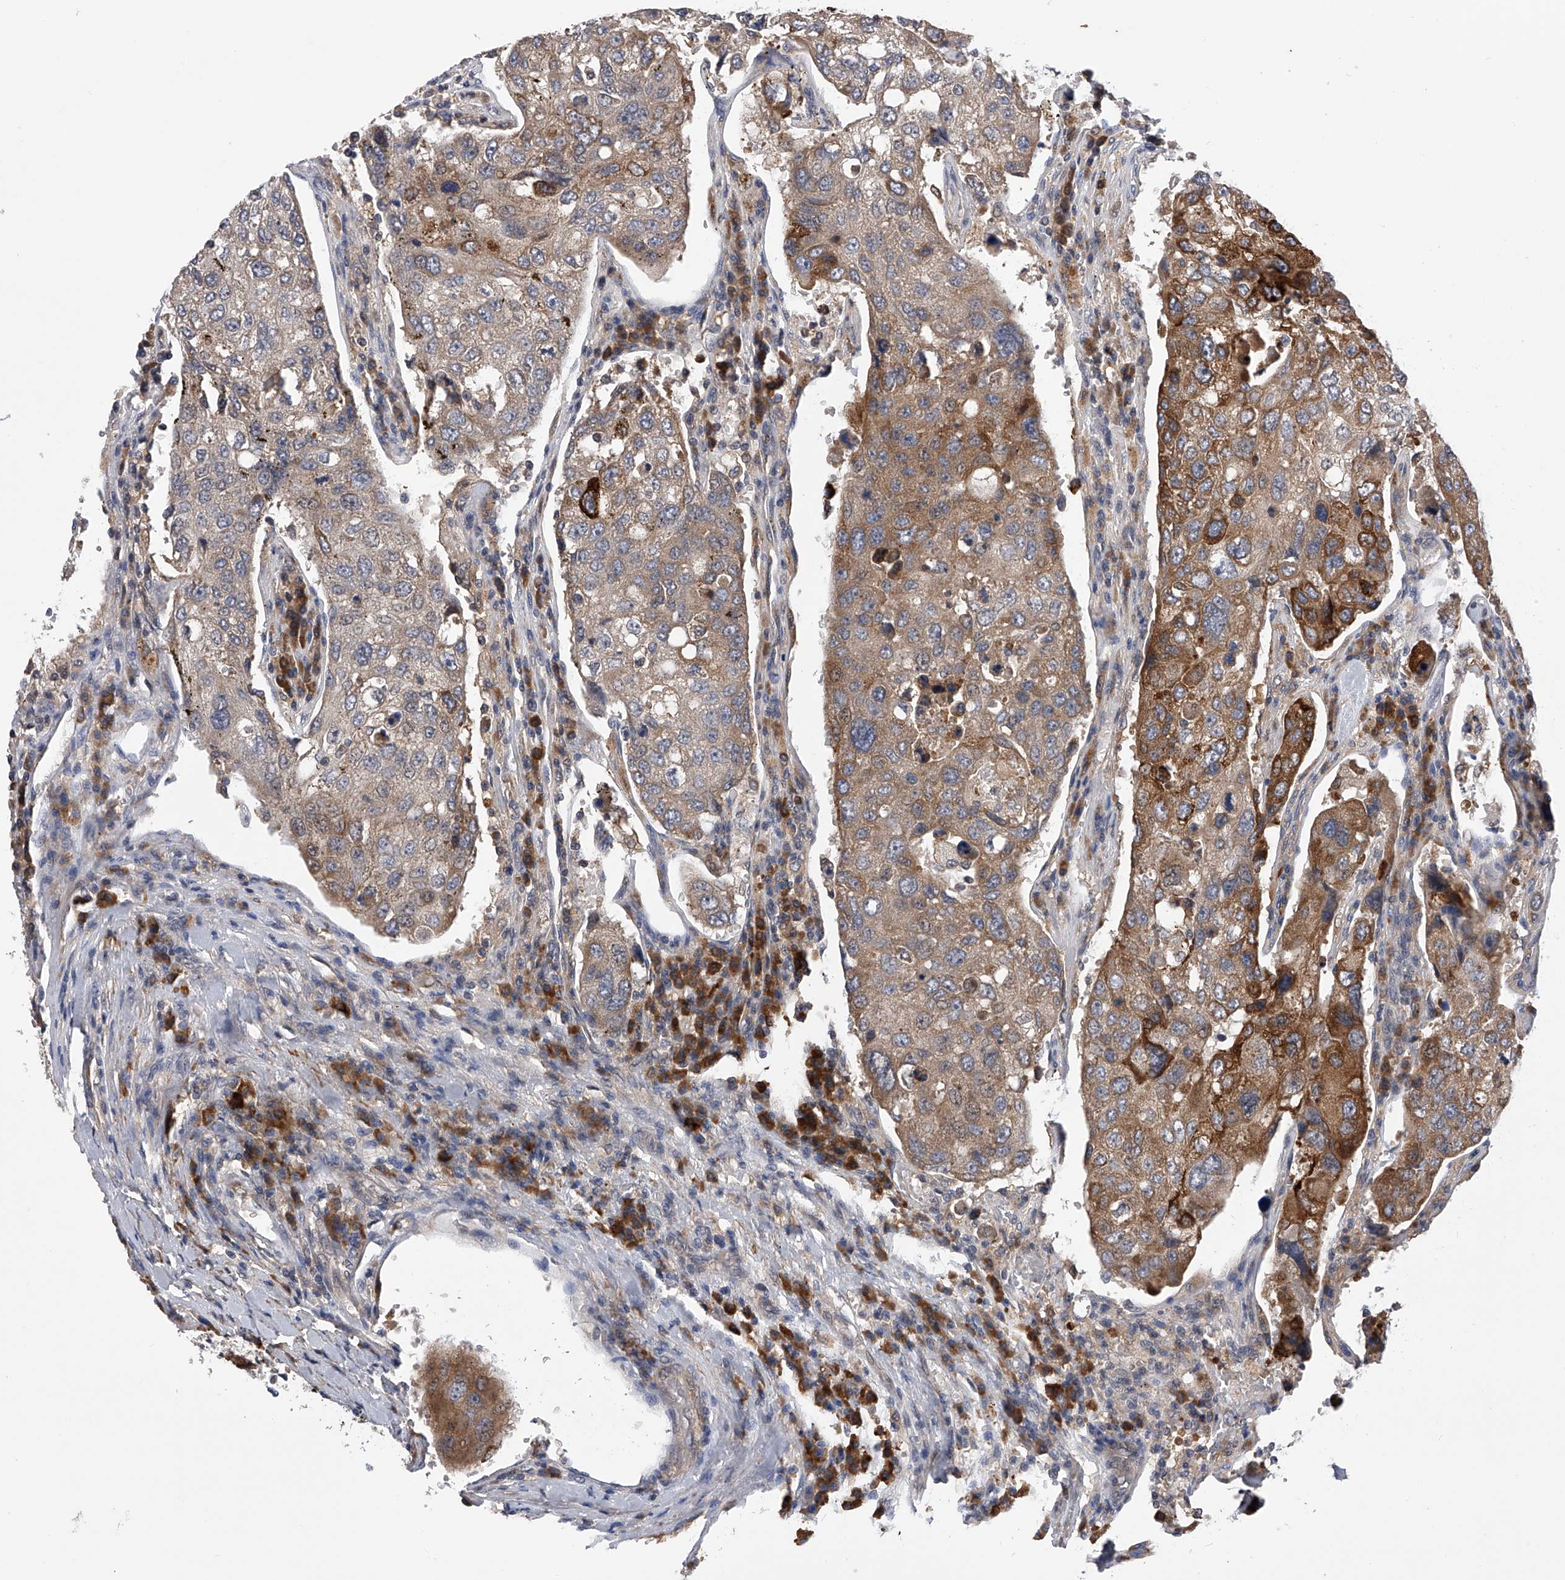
{"staining": {"intensity": "moderate", "quantity": ">75%", "location": "cytoplasmic/membranous"}, "tissue": "urothelial cancer", "cell_type": "Tumor cells", "image_type": "cancer", "snomed": [{"axis": "morphology", "description": "Urothelial carcinoma, High grade"}, {"axis": "topography", "description": "Lymph node"}, {"axis": "topography", "description": "Urinary bladder"}], "caption": "Protein expression analysis of human urothelial cancer reveals moderate cytoplasmic/membranous expression in approximately >75% of tumor cells.", "gene": "SPOCK1", "patient": {"sex": "male", "age": 51}}